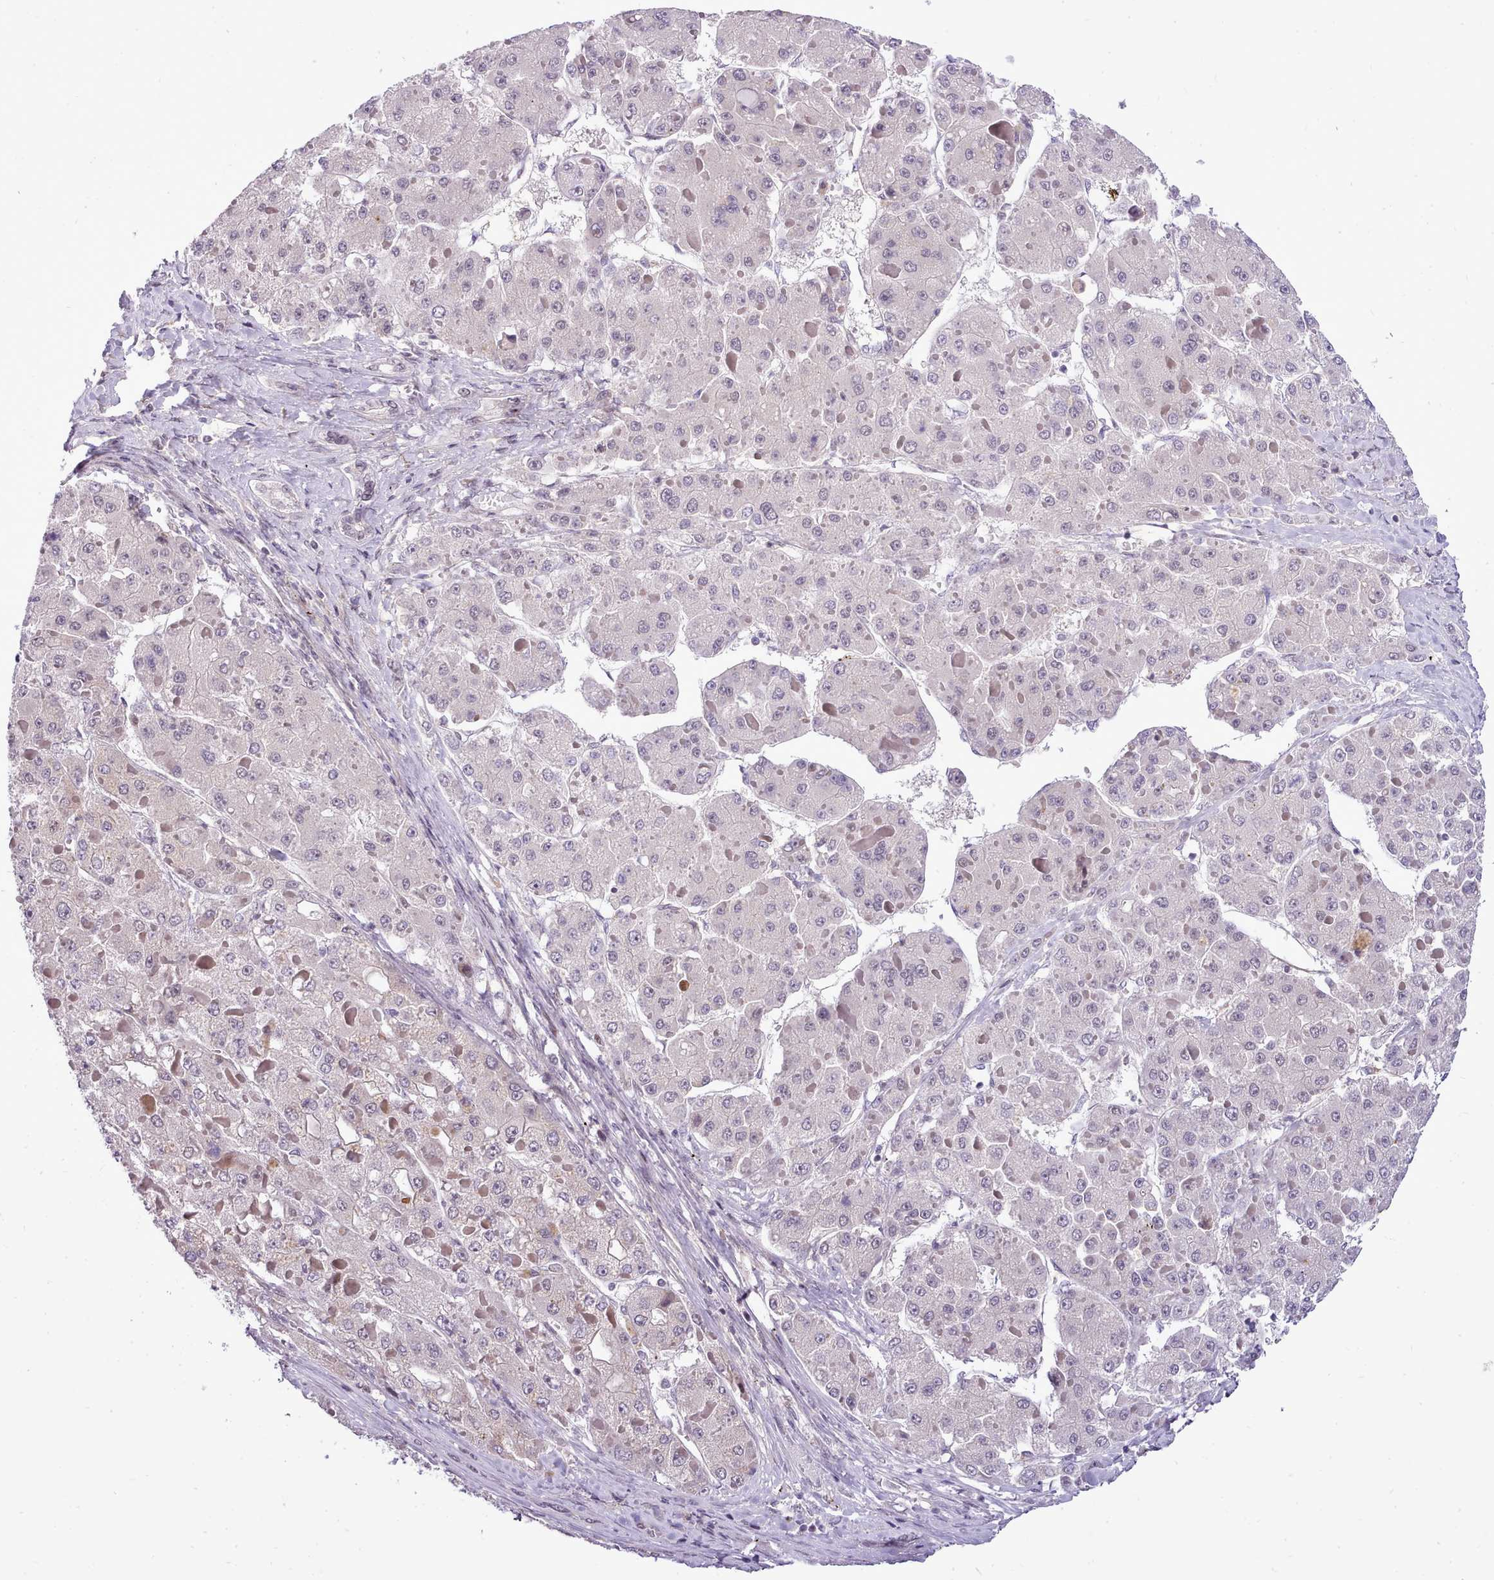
{"staining": {"intensity": "negative", "quantity": "none", "location": "none"}, "tissue": "liver cancer", "cell_type": "Tumor cells", "image_type": "cancer", "snomed": [{"axis": "morphology", "description": "Carcinoma, Hepatocellular, NOS"}, {"axis": "topography", "description": "Liver"}], "caption": "A photomicrograph of liver cancer stained for a protein shows no brown staining in tumor cells.", "gene": "HOXB7", "patient": {"sex": "female", "age": 73}}